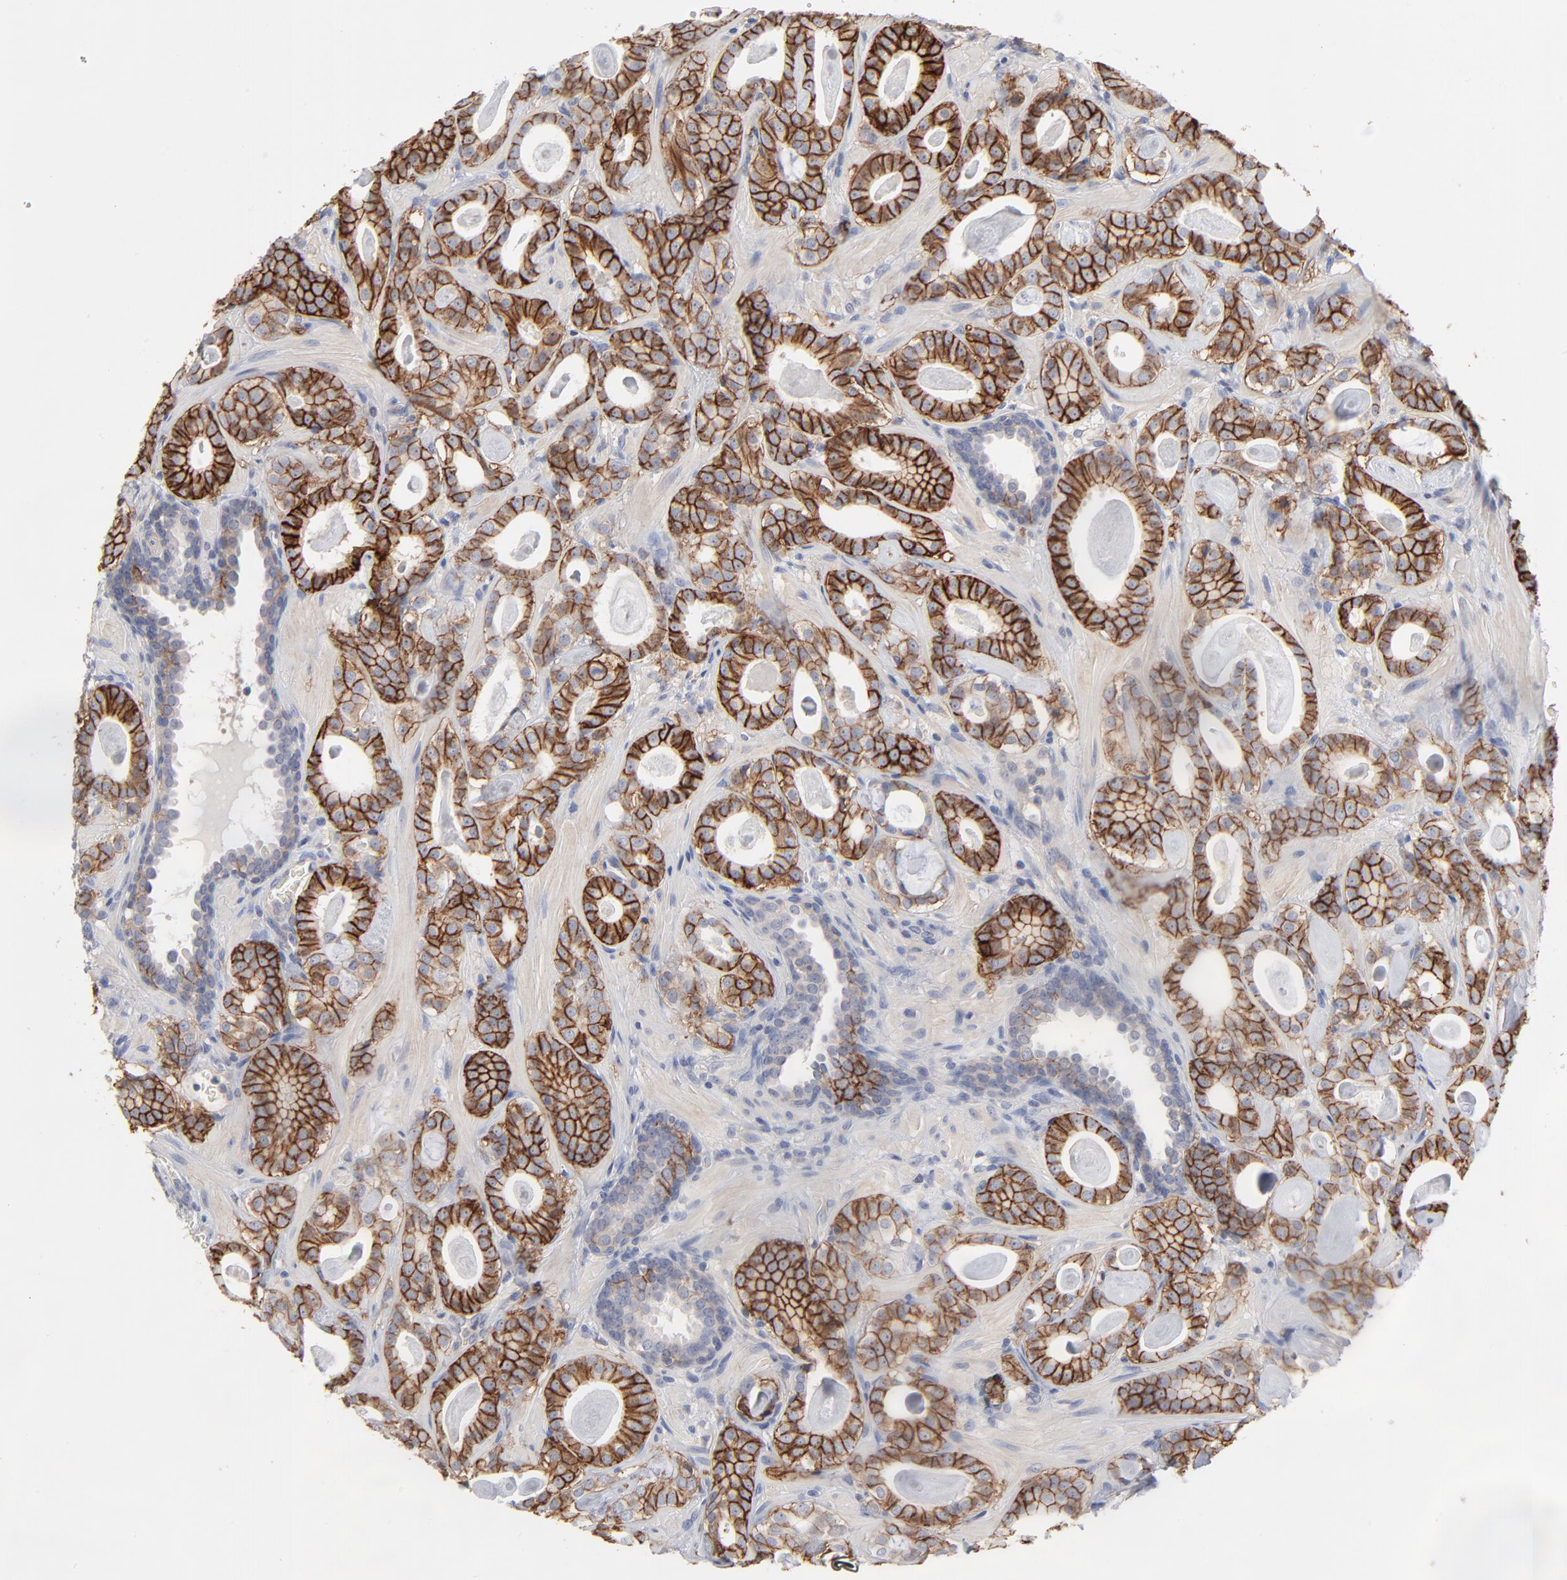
{"staining": {"intensity": "strong", "quantity": ">75%", "location": "cytoplasmic/membranous"}, "tissue": "prostate cancer", "cell_type": "Tumor cells", "image_type": "cancer", "snomed": [{"axis": "morphology", "description": "Adenocarcinoma, Low grade"}, {"axis": "topography", "description": "Prostate"}], "caption": "A brown stain highlights strong cytoplasmic/membranous expression of a protein in prostate cancer (adenocarcinoma (low-grade)) tumor cells. (Stains: DAB in brown, nuclei in blue, Microscopy: brightfield microscopy at high magnification).", "gene": "SLC16A1", "patient": {"sex": "male", "age": 57}}